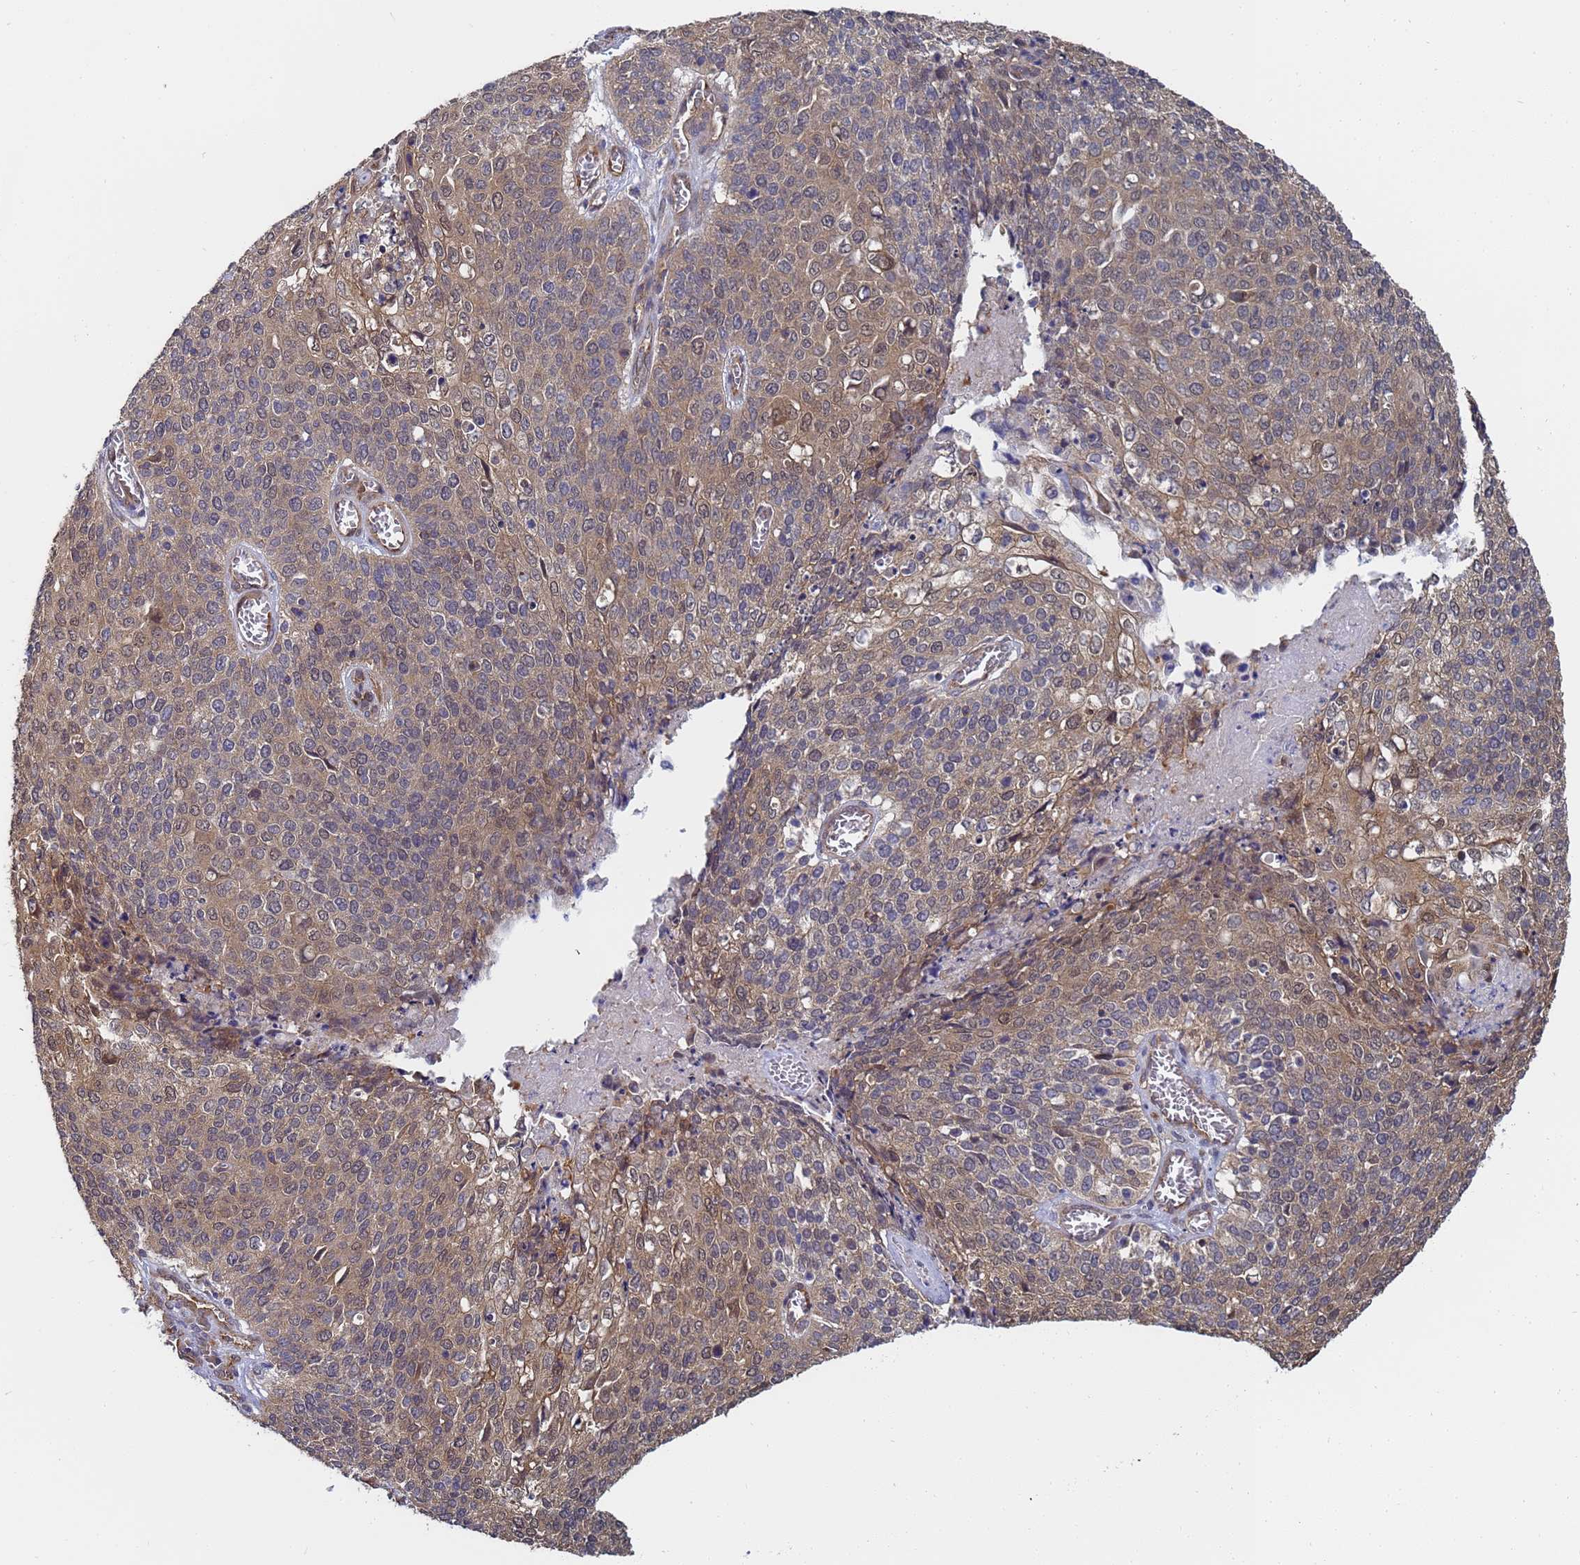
{"staining": {"intensity": "moderate", "quantity": "25%-75%", "location": "cytoplasmic/membranous"}, "tissue": "cervical cancer", "cell_type": "Tumor cells", "image_type": "cancer", "snomed": [{"axis": "morphology", "description": "Squamous cell carcinoma, NOS"}, {"axis": "topography", "description": "Cervix"}], "caption": "A micrograph showing moderate cytoplasmic/membranous staining in approximately 25%-75% of tumor cells in cervical cancer, as visualized by brown immunohistochemical staining.", "gene": "ALS2CL", "patient": {"sex": "female", "age": 39}}